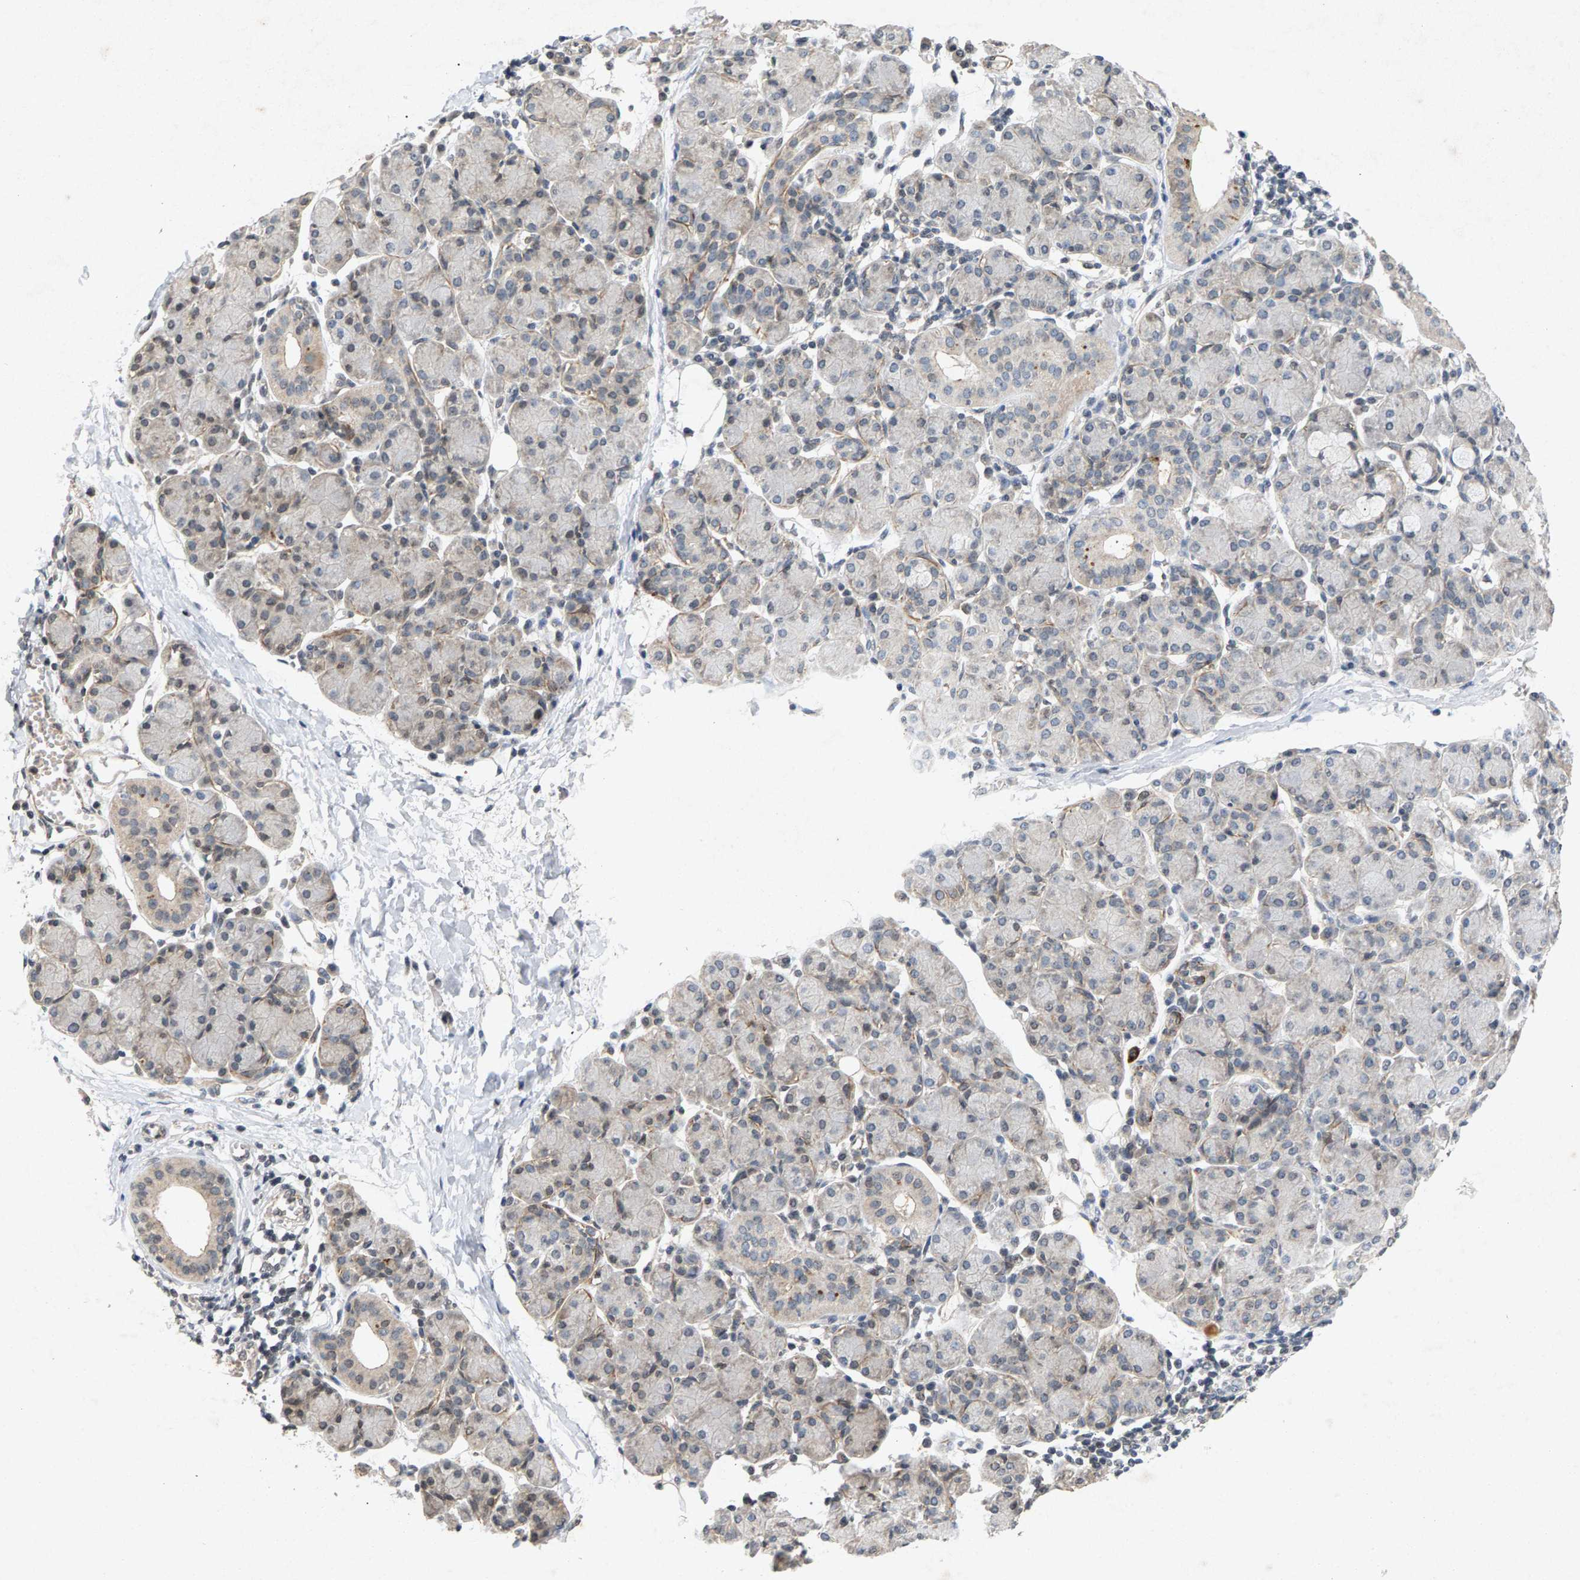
{"staining": {"intensity": "moderate", "quantity": "<25%", "location": "cytoplasmic/membranous"}, "tissue": "salivary gland", "cell_type": "Glandular cells", "image_type": "normal", "snomed": [{"axis": "morphology", "description": "Normal tissue, NOS"}, {"axis": "morphology", "description": "Inflammation, NOS"}, {"axis": "topography", "description": "Lymph node"}, {"axis": "topography", "description": "Salivary gland"}], "caption": "Moderate cytoplasmic/membranous protein positivity is present in about <25% of glandular cells in salivary gland. The protein is shown in brown color, while the nuclei are stained blue.", "gene": "ZPR1", "patient": {"sex": "male", "age": 3}}